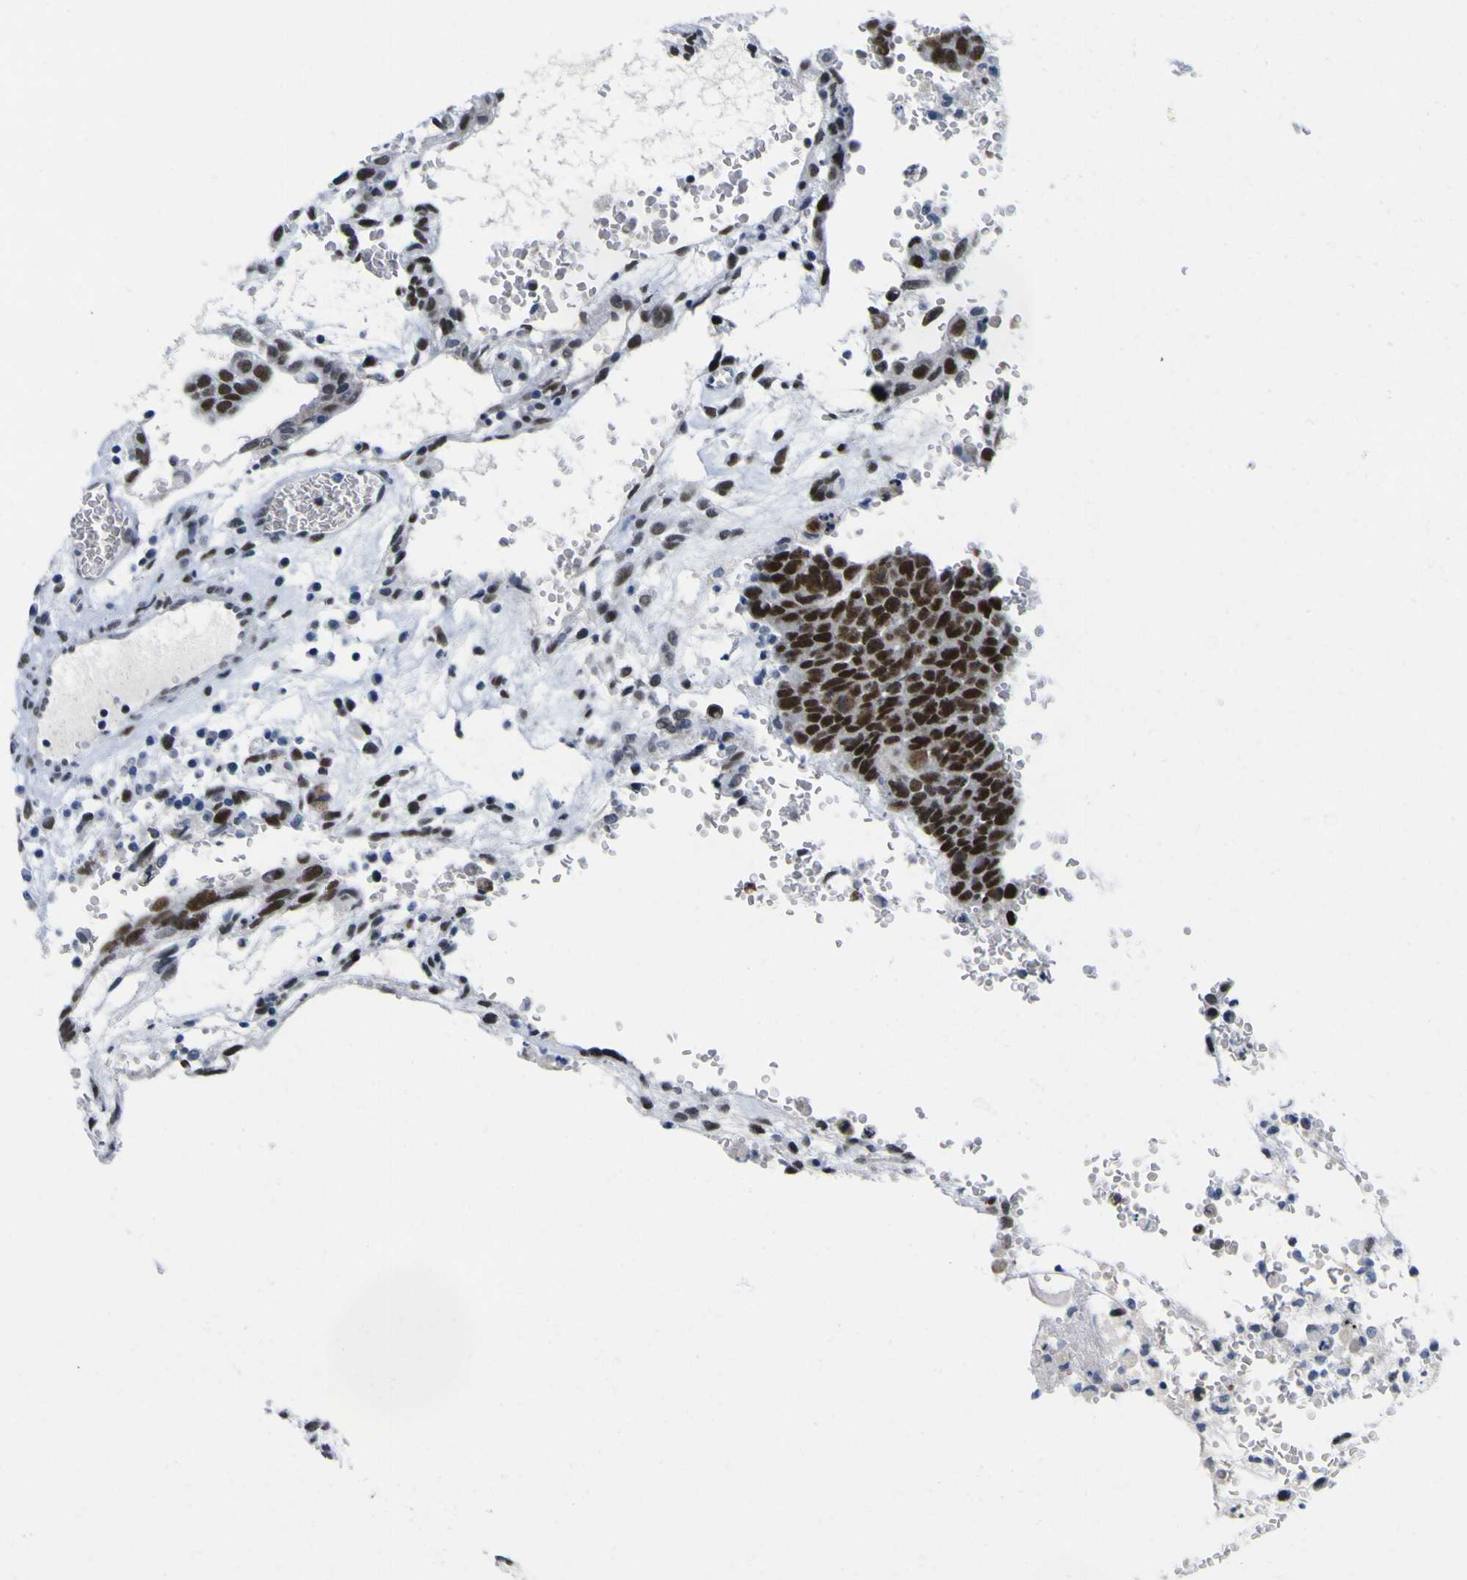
{"staining": {"intensity": "strong", "quantity": ">75%", "location": "nuclear"}, "tissue": "testis cancer", "cell_type": "Tumor cells", "image_type": "cancer", "snomed": [{"axis": "morphology", "description": "Seminoma, NOS"}, {"axis": "morphology", "description": "Carcinoma, Embryonal, NOS"}, {"axis": "topography", "description": "Testis"}], "caption": "A brown stain highlights strong nuclear expression of a protein in human testis cancer tumor cells.", "gene": "MBD3", "patient": {"sex": "male", "age": 52}}